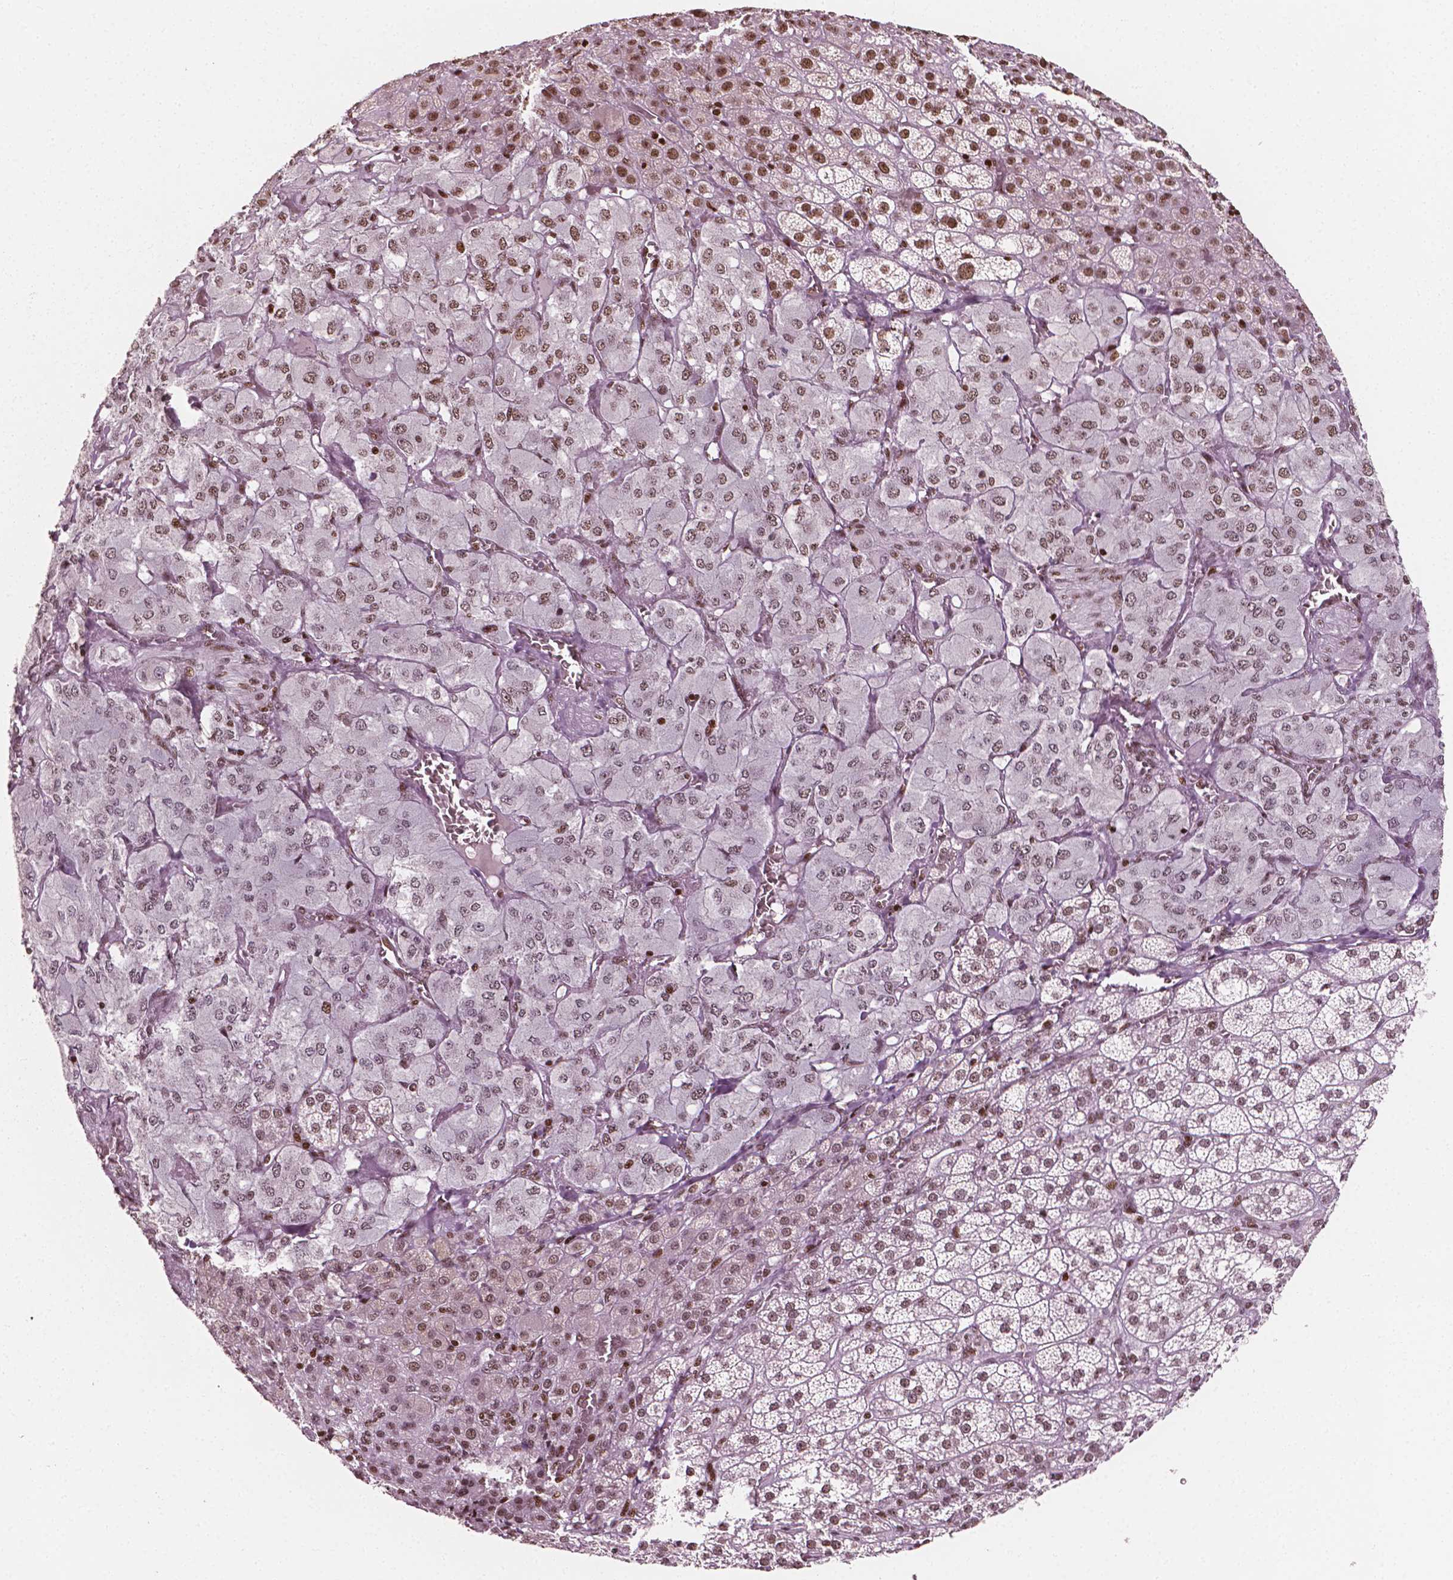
{"staining": {"intensity": "strong", "quantity": "25%-75%", "location": "nuclear"}, "tissue": "adrenal gland", "cell_type": "Glandular cells", "image_type": "normal", "snomed": [{"axis": "morphology", "description": "Normal tissue, NOS"}, {"axis": "topography", "description": "Adrenal gland"}], "caption": "An image of adrenal gland stained for a protein demonstrates strong nuclear brown staining in glandular cells.", "gene": "CTCF", "patient": {"sex": "female", "age": 60}}